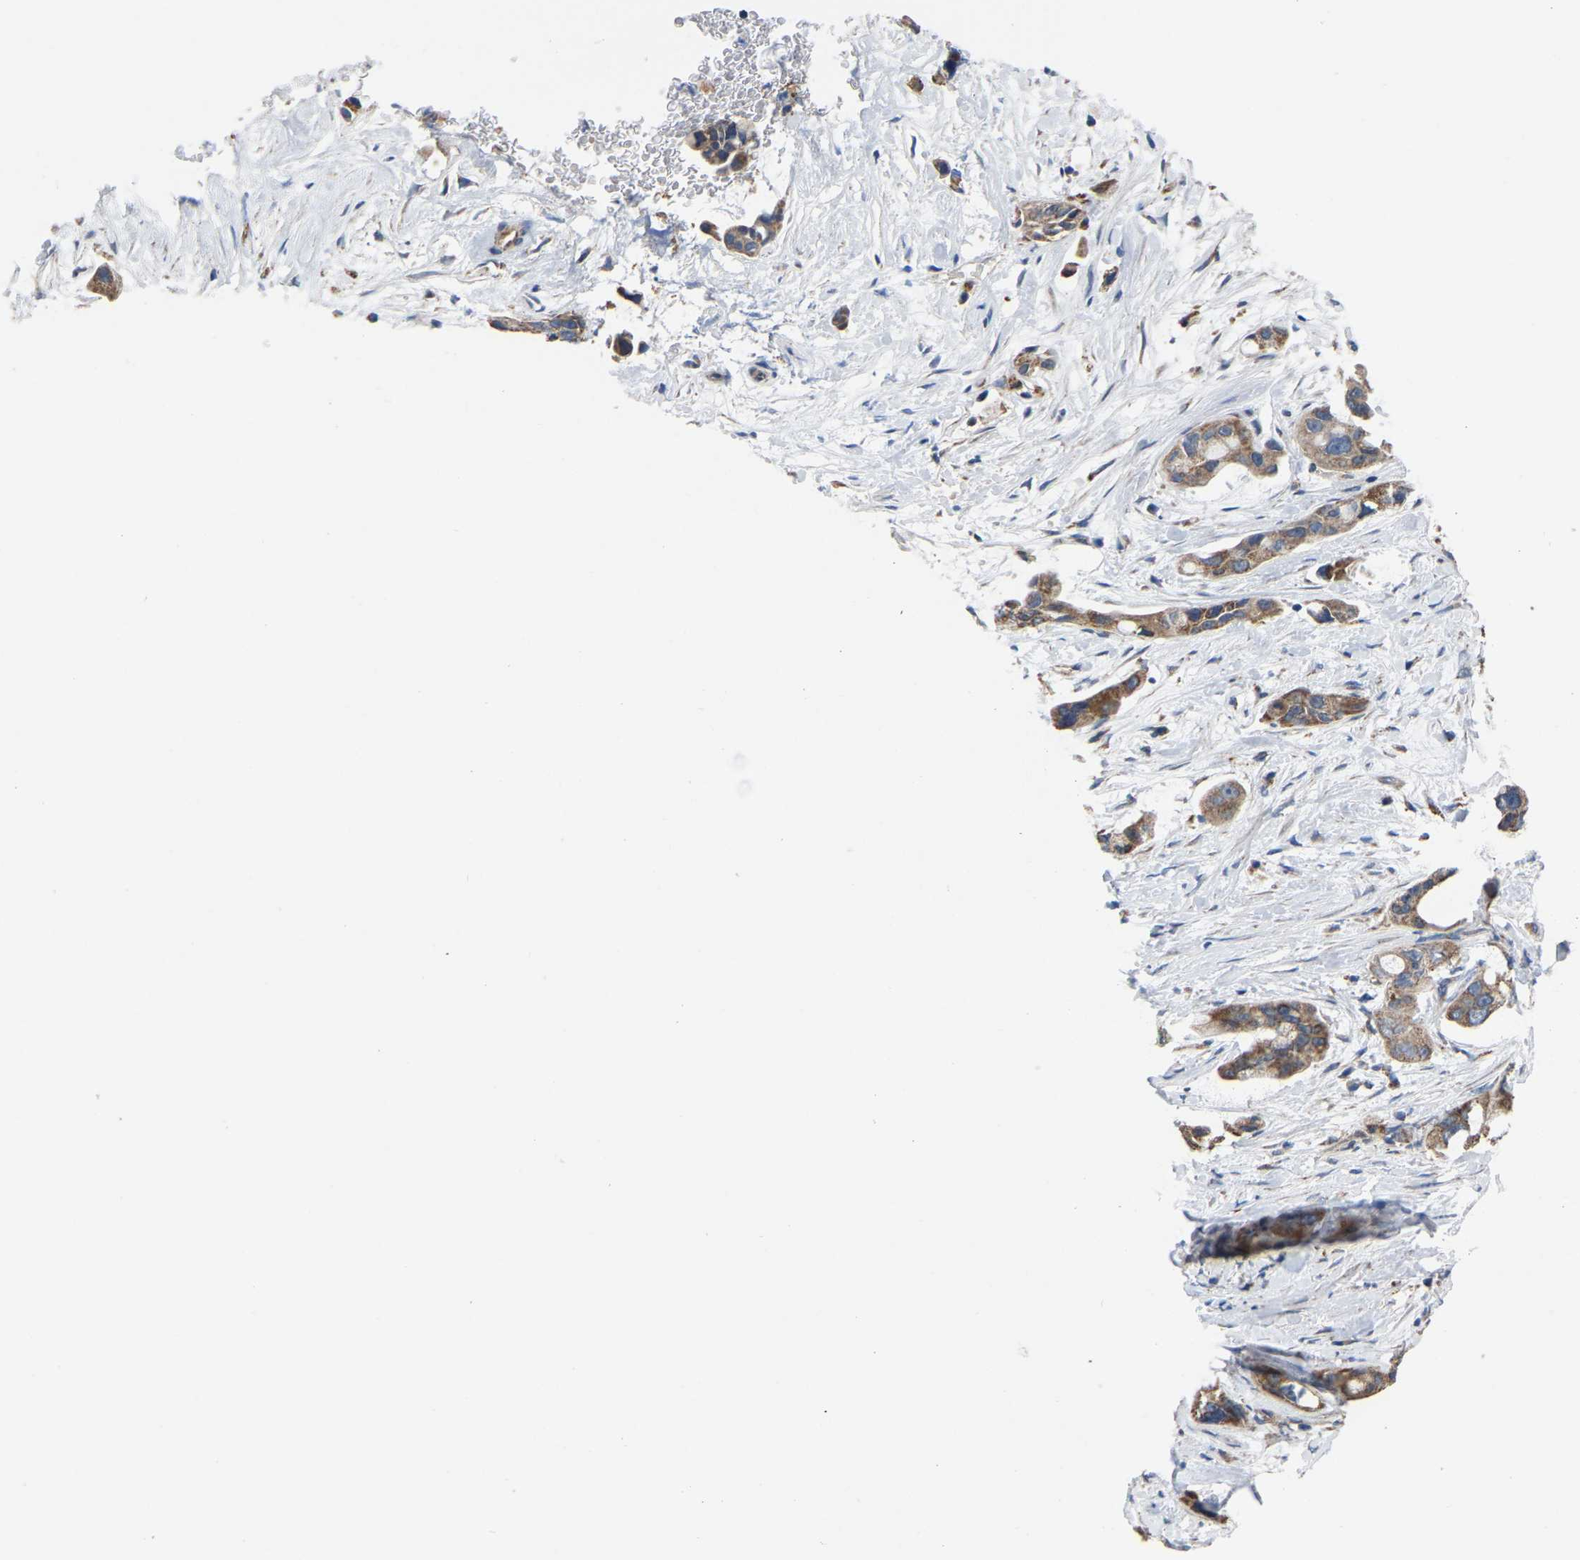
{"staining": {"intensity": "moderate", "quantity": ">75%", "location": "cytoplasmic/membranous"}, "tissue": "pancreatic cancer", "cell_type": "Tumor cells", "image_type": "cancer", "snomed": [{"axis": "morphology", "description": "Adenocarcinoma, NOS"}, {"axis": "topography", "description": "Pancreas"}], "caption": "Immunohistochemistry (DAB) staining of human pancreatic cancer (adenocarcinoma) reveals moderate cytoplasmic/membranous protein expression in approximately >75% of tumor cells. The staining is performed using DAB brown chromogen to label protein expression. The nuclei are counter-stained blue using hematoxylin.", "gene": "BCL10", "patient": {"sex": "male", "age": 53}}